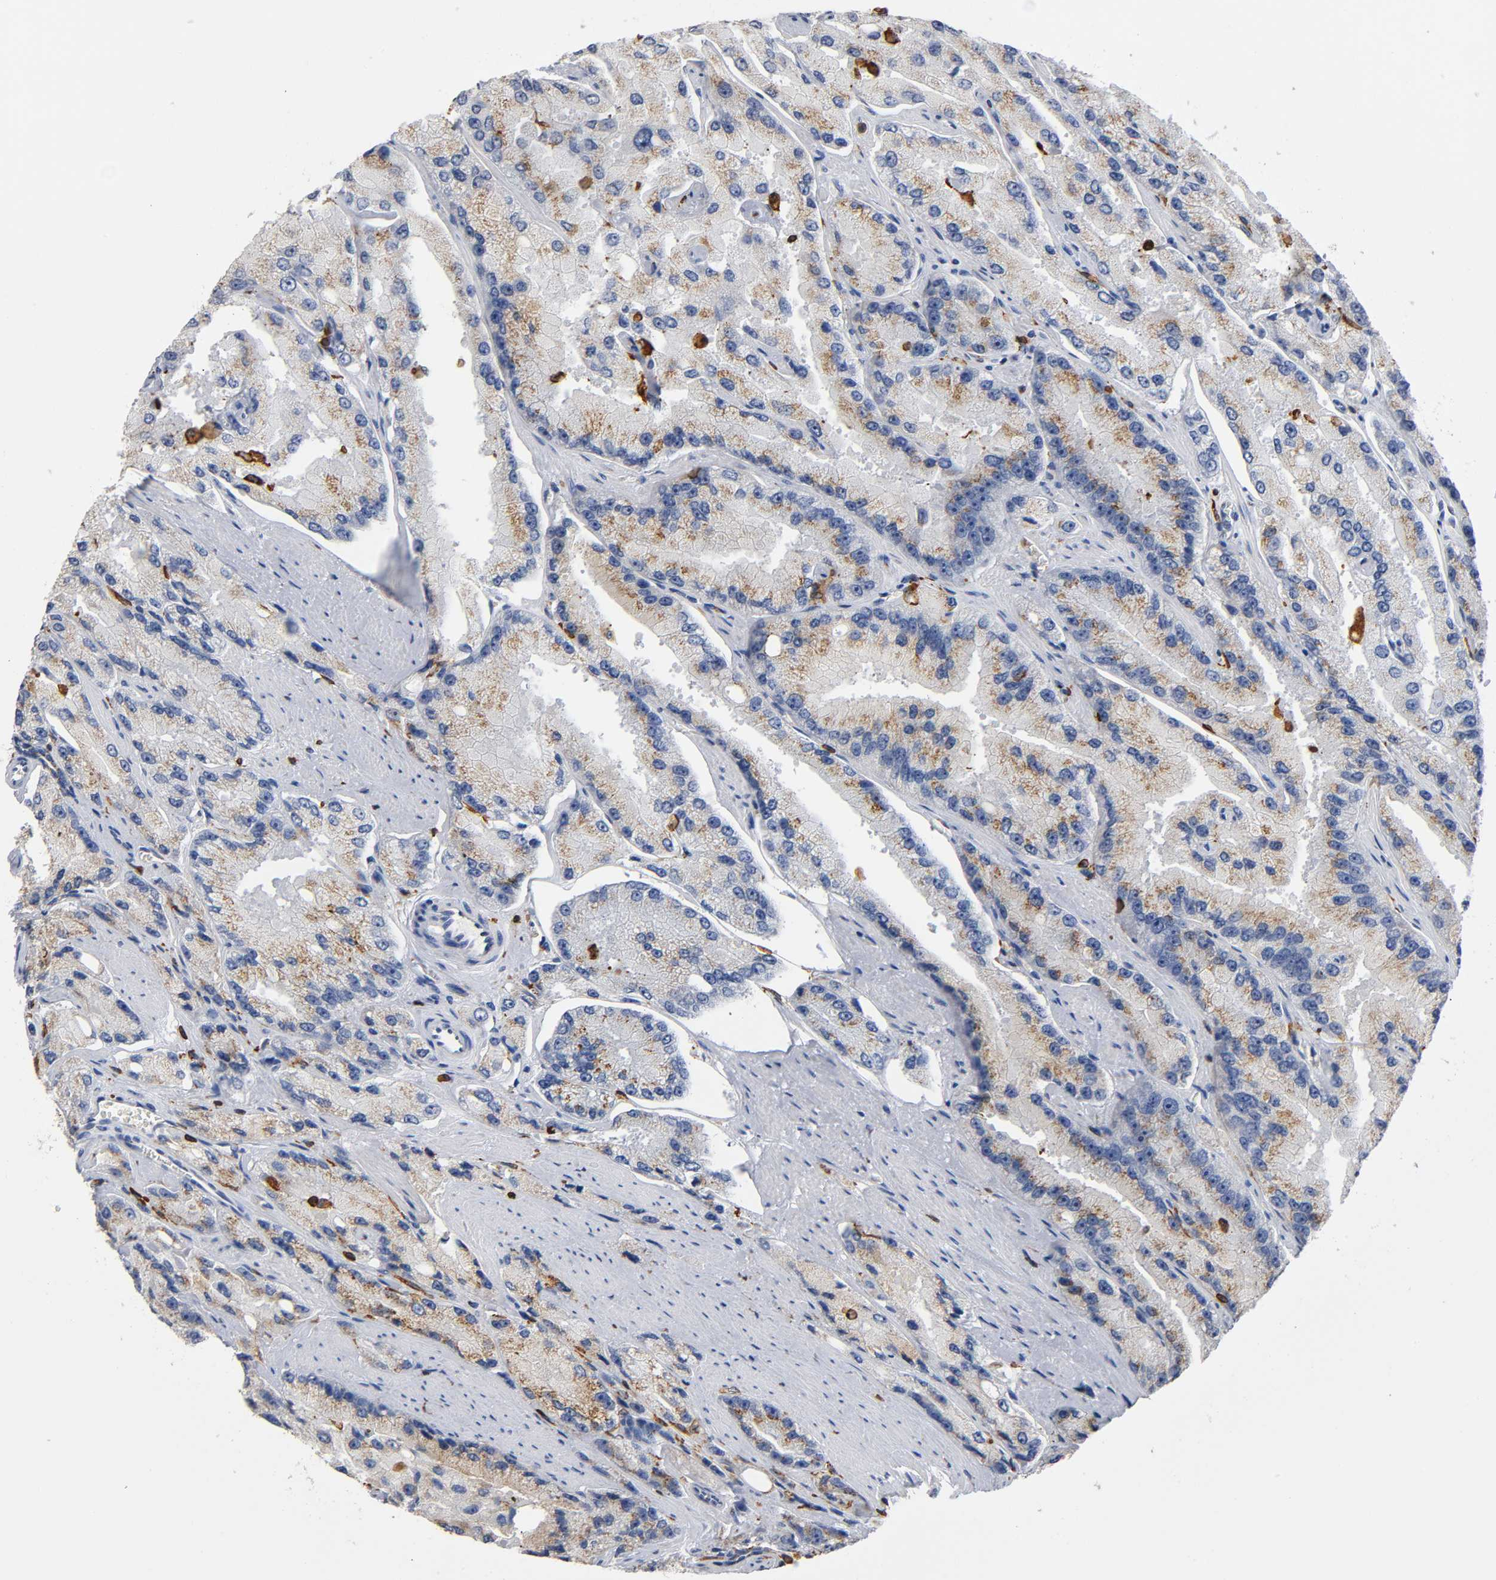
{"staining": {"intensity": "moderate", "quantity": ">75%", "location": "cytoplasmic/membranous"}, "tissue": "prostate cancer", "cell_type": "Tumor cells", "image_type": "cancer", "snomed": [{"axis": "morphology", "description": "Adenocarcinoma, High grade"}, {"axis": "topography", "description": "Prostate"}], "caption": "About >75% of tumor cells in human prostate cancer (adenocarcinoma (high-grade)) demonstrate moderate cytoplasmic/membranous protein positivity as visualized by brown immunohistochemical staining.", "gene": "CAPN10", "patient": {"sex": "male", "age": 58}}